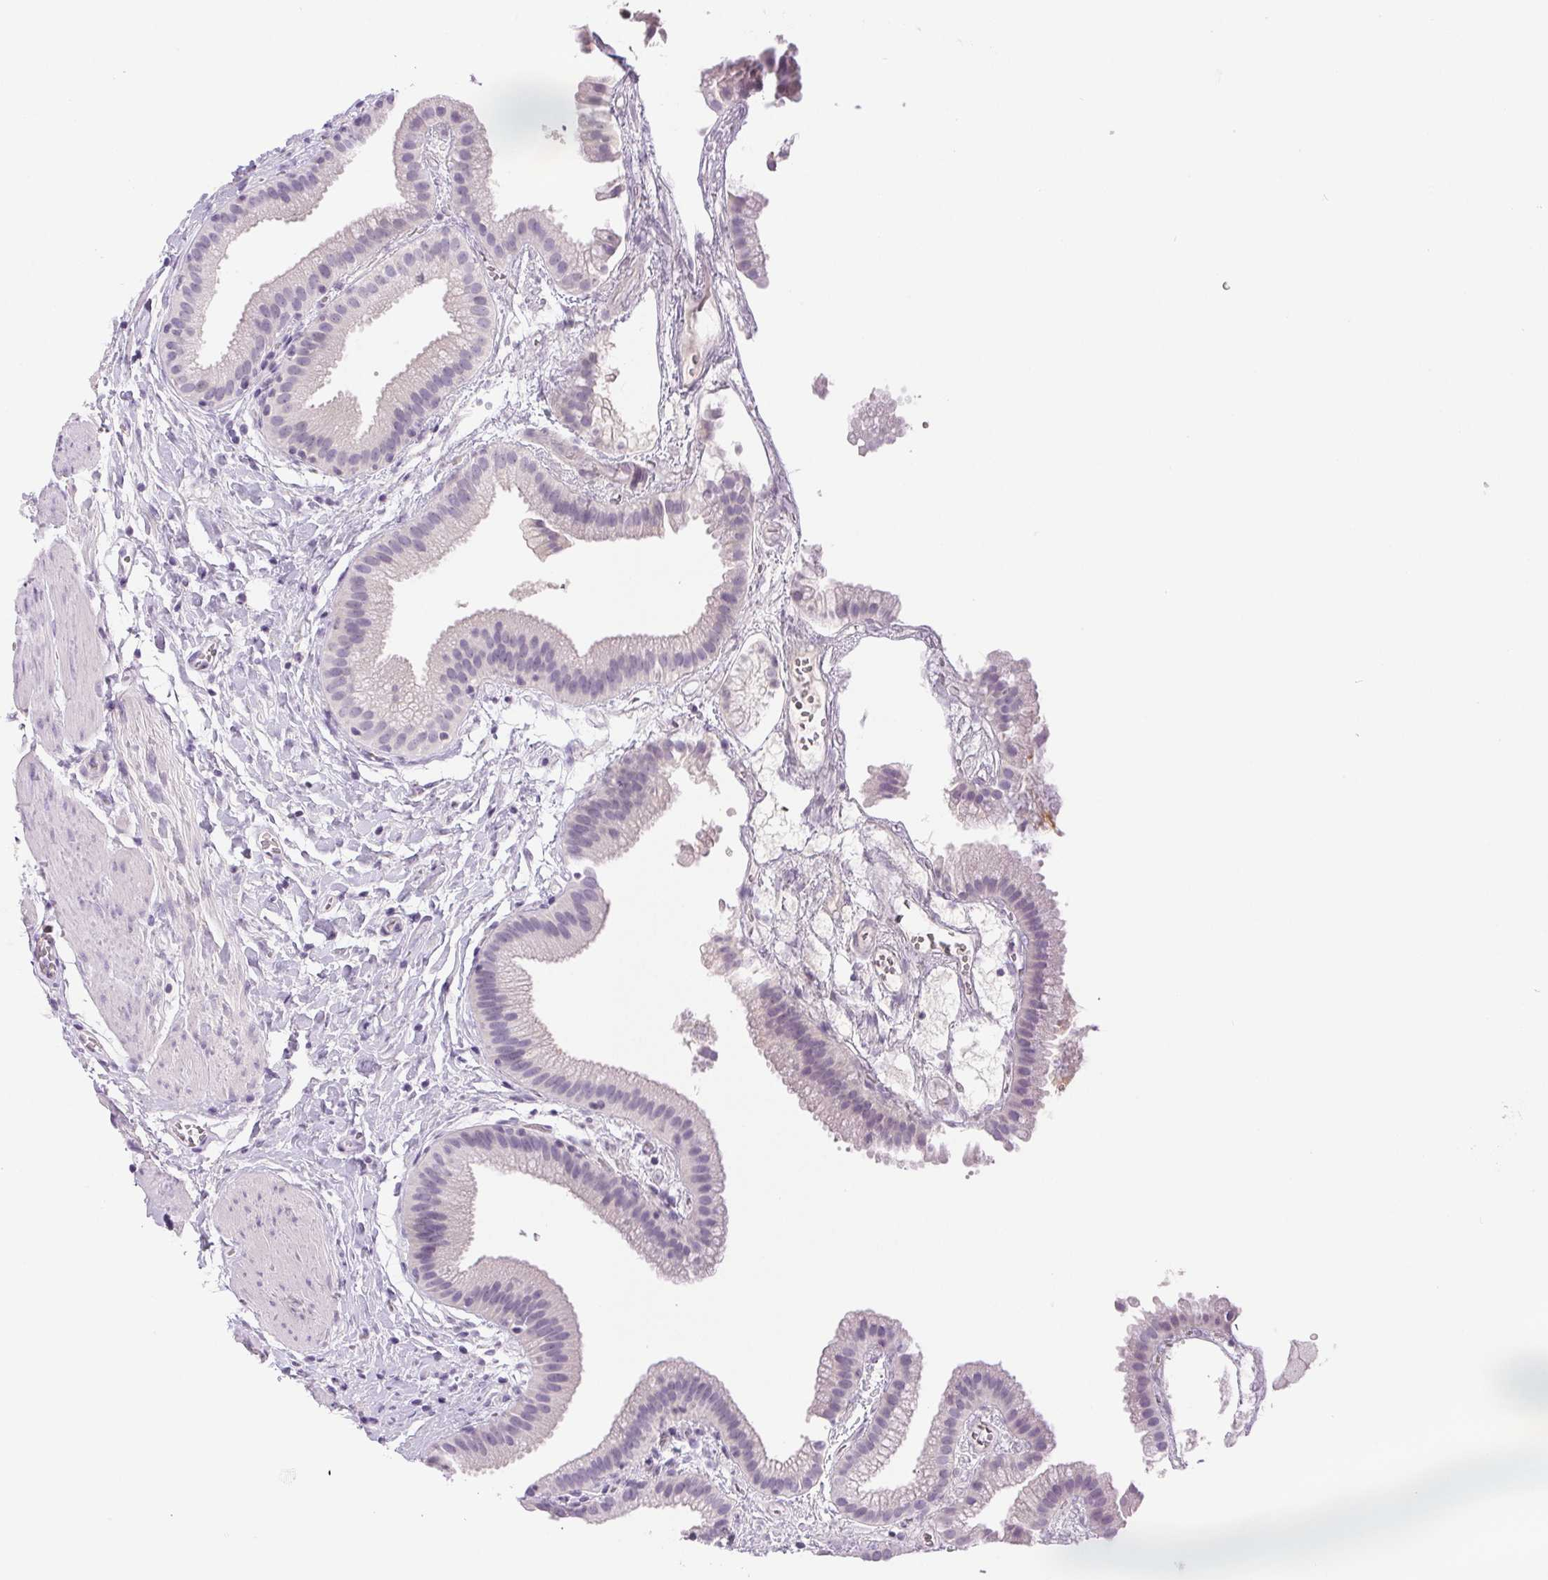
{"staining": {"intensity": "negative", "quantity": "none", "location": "none"}, "tissue": "gallbladder", "cell_type": "Glandular cells", "image_type": "normal", "snomed": [{"axis": "morphology", "description": "Normal tissue, NOS"}, {"axis": "topography", "description": "Gallbladder"}], "caption": "The image shows no staining of glandular cells in benign gallbladder.", "gene": "IFIT1B", "patient": {"sex": "female", "age": 63}}